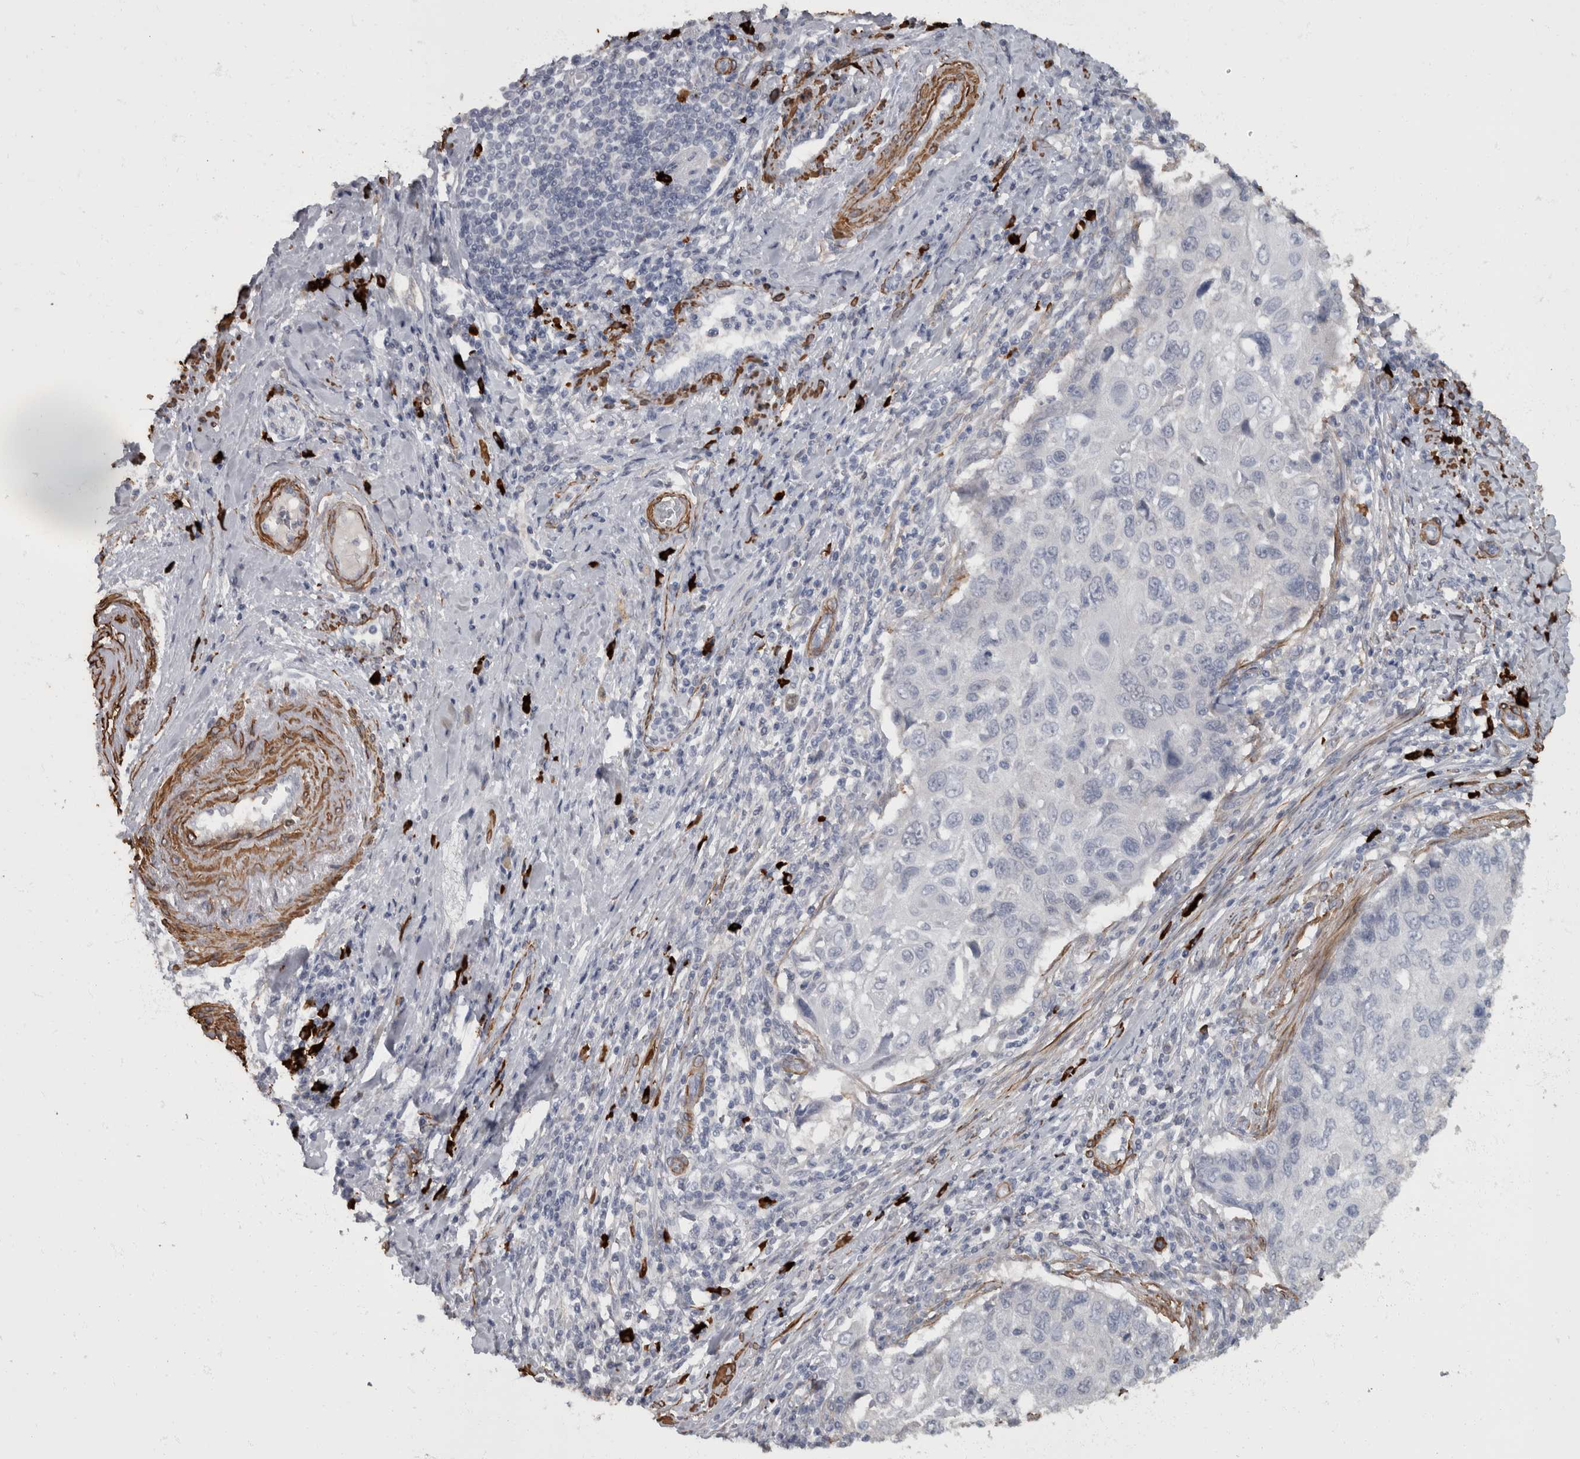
{"staining": {"intensity": "negative", "quantity": "none", "location": "none"}, "tissue": "cervical cancer", "cell_type": "Tumor cells", "image_type": "cancer", "snomed": [{"axis": "morphology", "description": "Squamous cell carcinoma, NOS"}, {"axis": "topography", "description": "Cervix"}], "caption": "Cervical cancer (squamous cell carcinoma) was stained to show a protein in brown. There is no significant staining in tumor cells. (DAB IHC with hematoxylin counter stain).", "gene": "MASTL", "patient": {"sex": "female", "age": 70}}